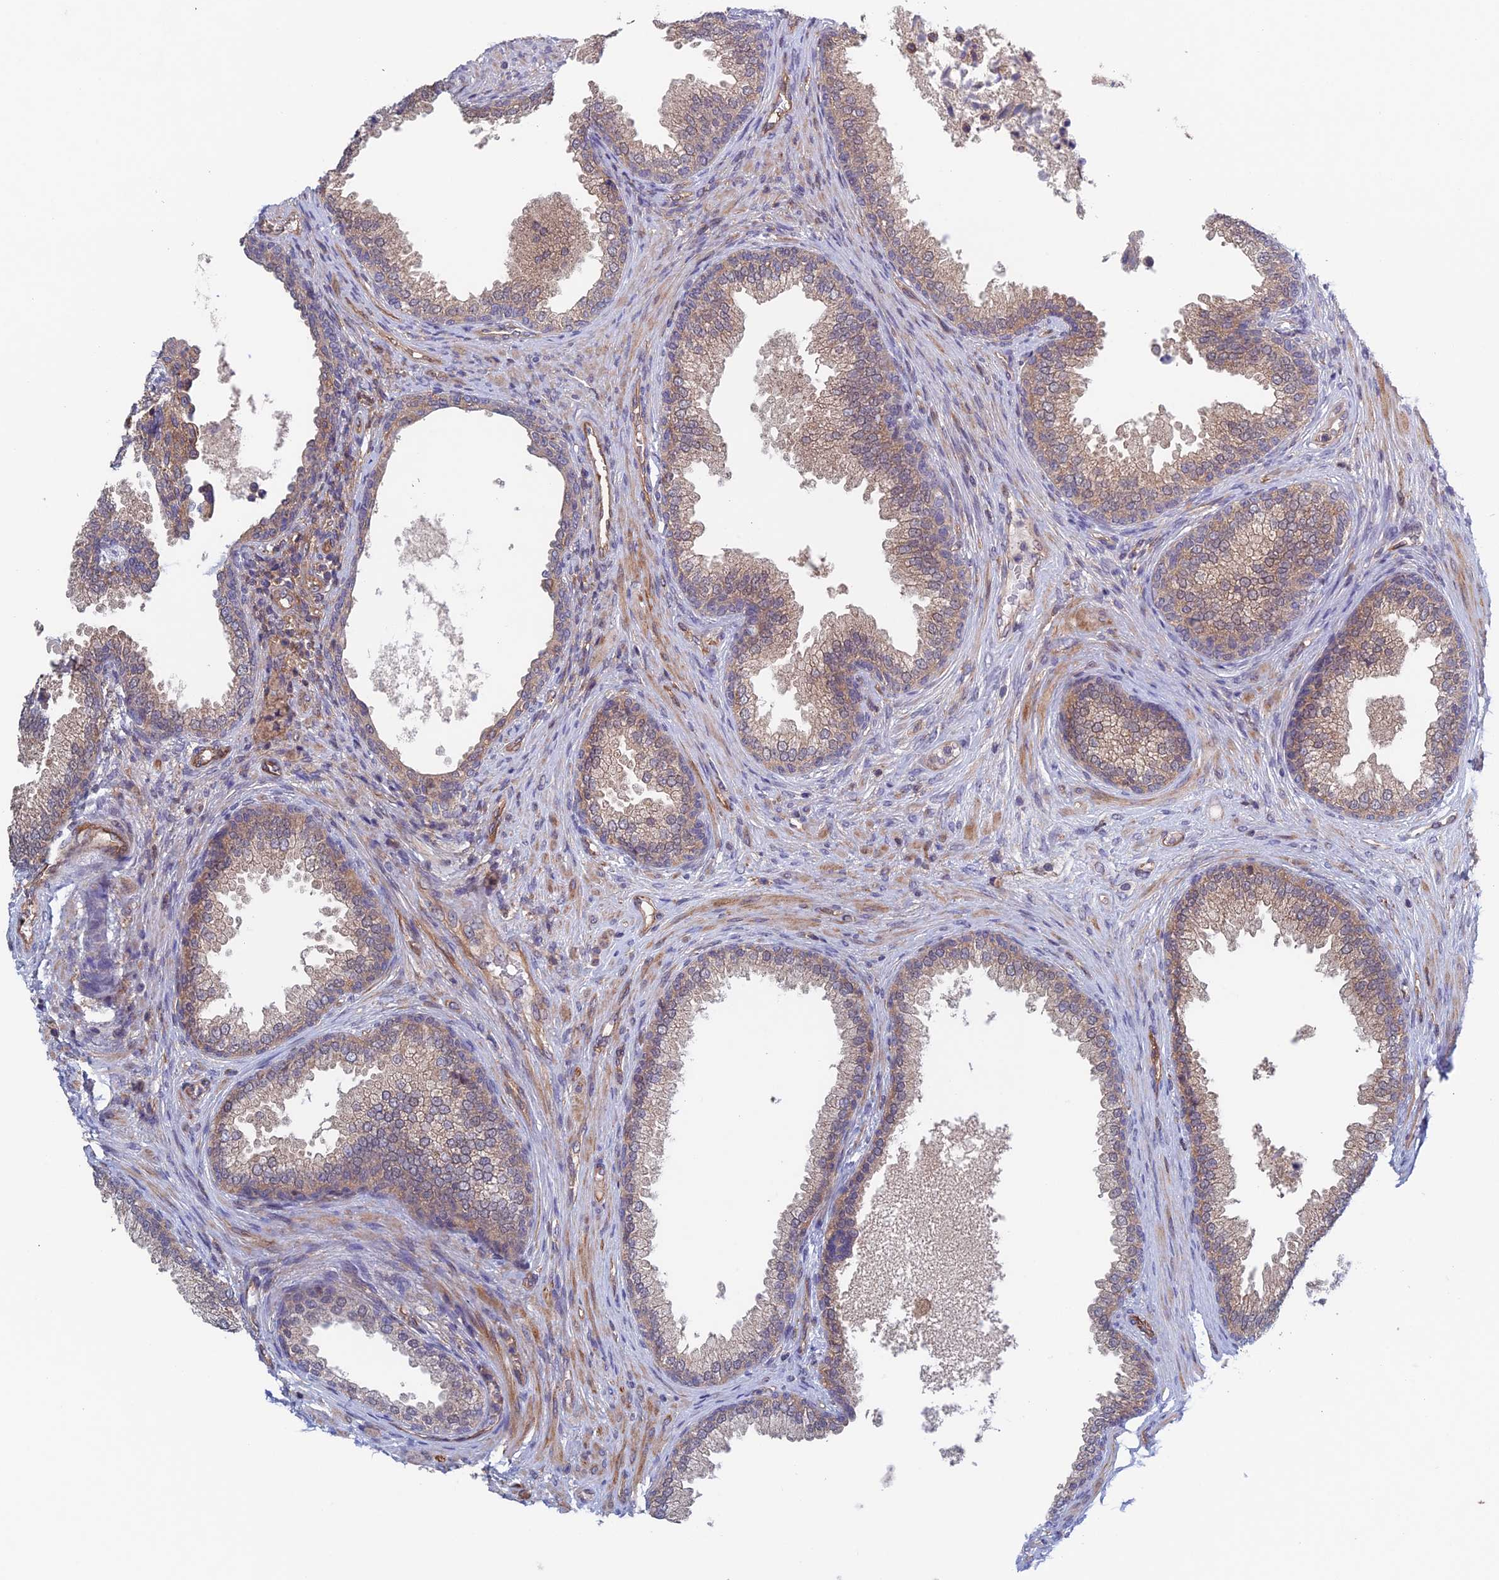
{"staining": {"intensity": "weak", "quantity": "25%-75%", "location": "cytoplasmic/membranous"}, "tissue": "prostate", "cell_type": "Glandular cells", "image_type": "normal", "snomed": [{"axis": "morphology", "description": "Normal tissue, NOS"}, {"axis": "topography", "description": "Prostate"}], "caption": "IHC (DAB (3,3'-diaminobenzidine)) staining of unremarkable human prostate displays weak cytoplasmic/membranous protein staining in approximately 25%-75% of glandular cells. The staining was performed using DAB to visualize the protein expression in brown, while the nuclei were stained in blue with hematoxylin (Magnification: 20x).", "gene": "NUDT16L1", "patient": {"sex": "male", "age": 76}}